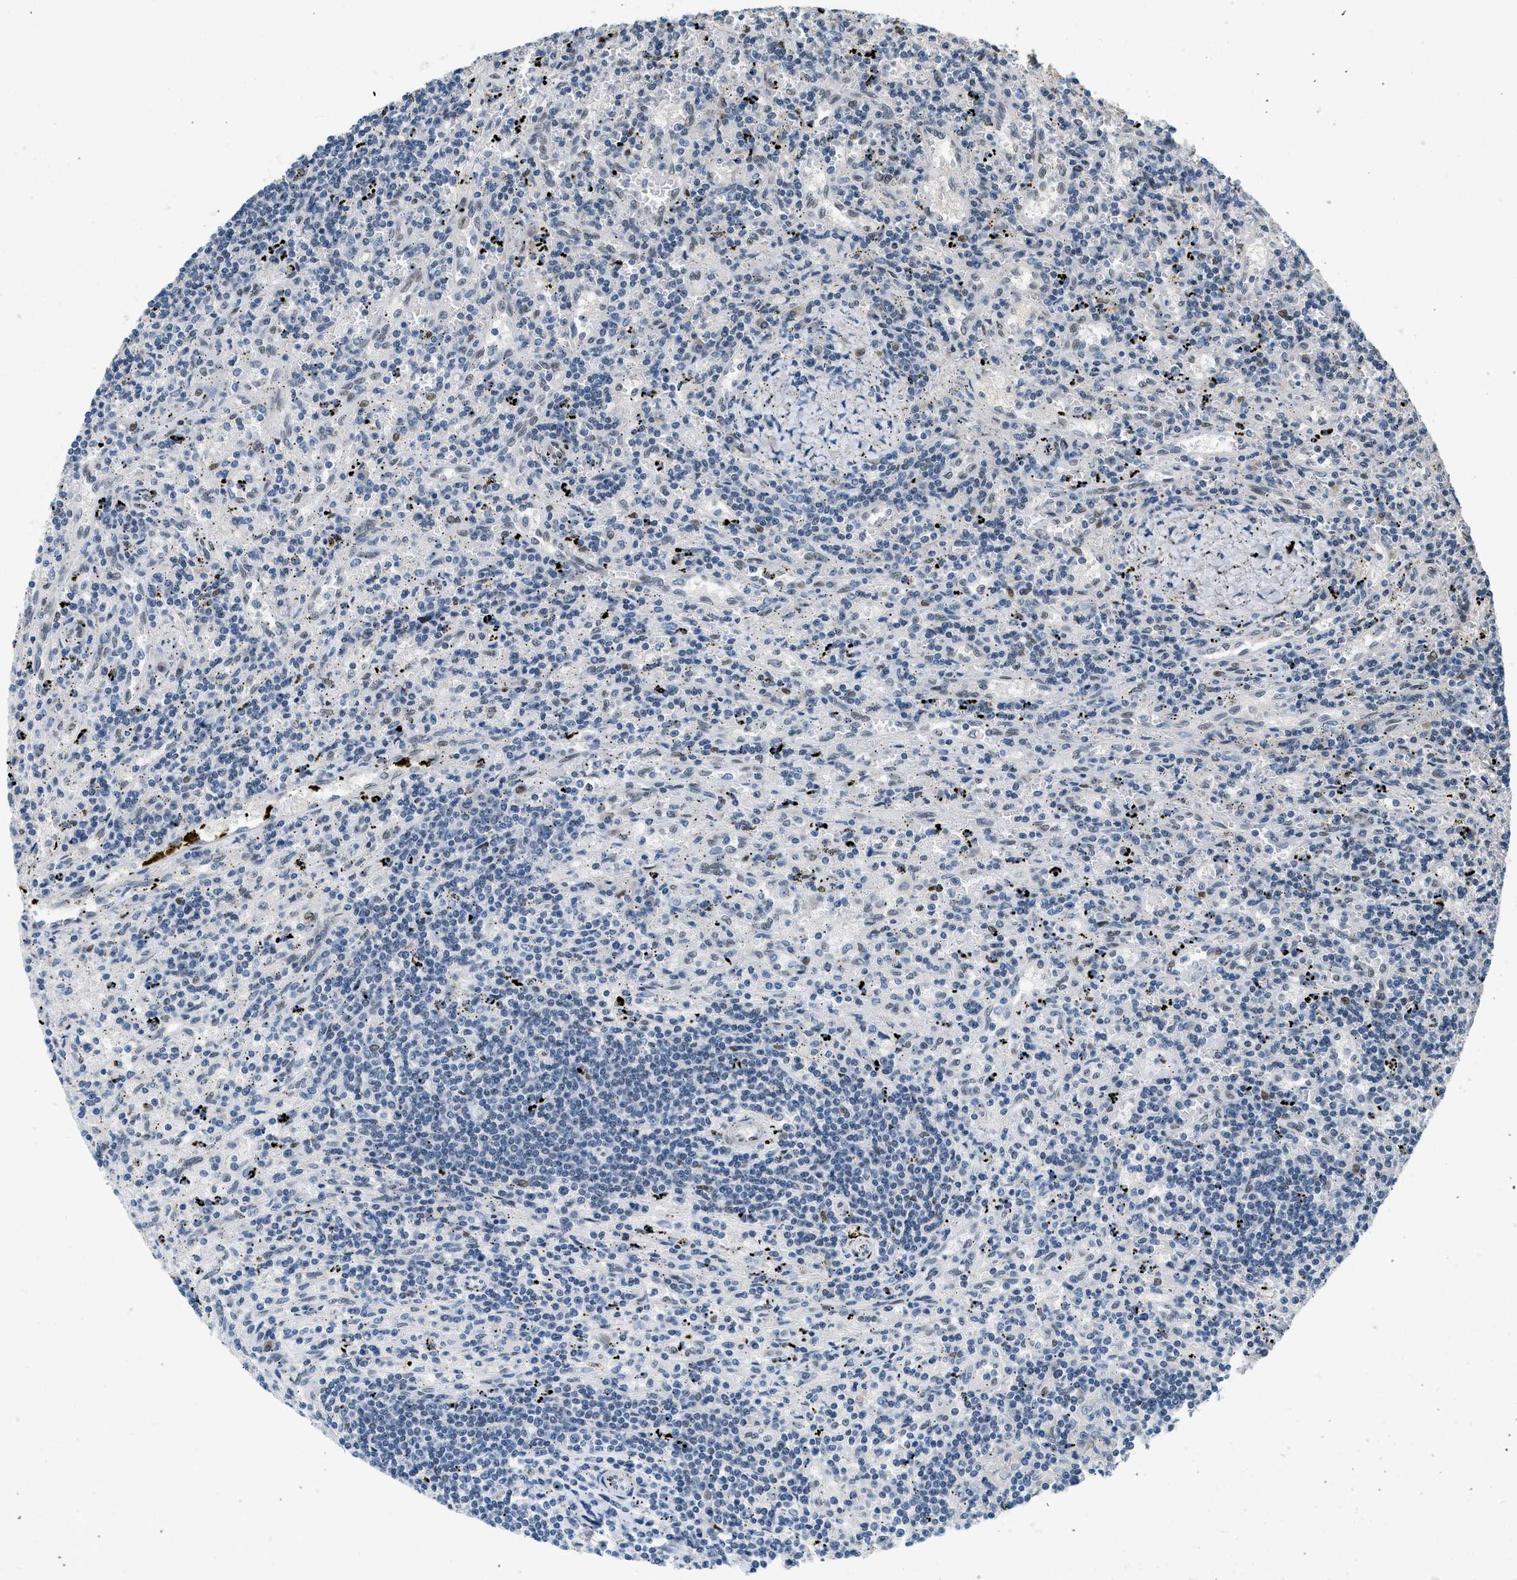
{"staining": {"intensity": "negative", "quantity": "none", "location": "none"}, "tissue": "lymphoma", "cell_type": "Tumor cells", "image_type": "cancer", "snomed": [{"axis": "morphology", "description": "Malignant lymphoma, non-Hodgkin's type, Low grade"}, {"axis": "topography", "description": "Spleen"}], "caption": "High magnification brightfield microscopy of low-grade malignant lymphoma, non-Hodgkin's type stained with DAB (3,3'-diaminobenzidine) (brown) and counterstained with hematoxylin (blue): tumor cells show no significant staining.", "gene": "ZBTB20", "patient": {"sex": "male", "age": 76}}